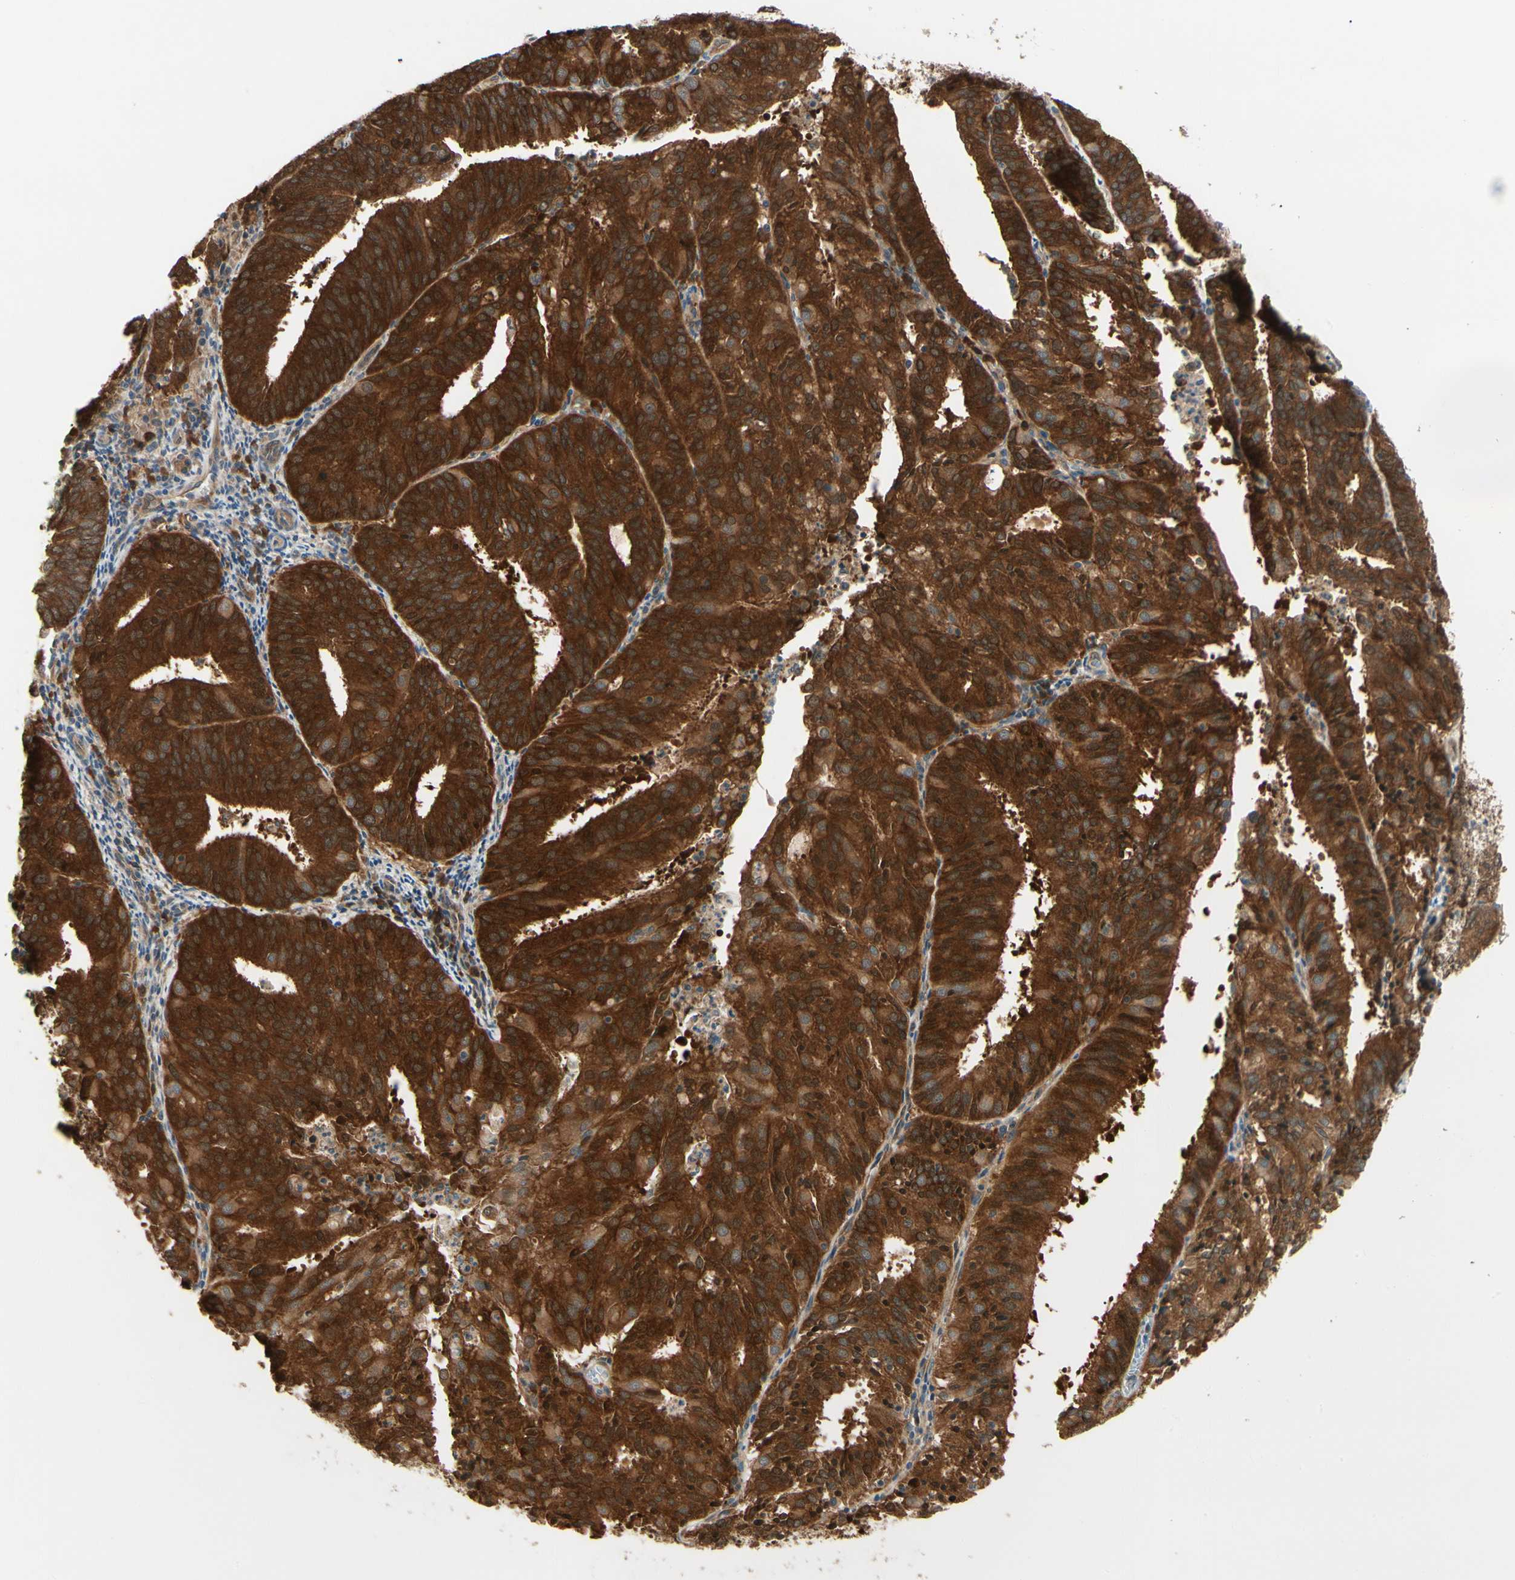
{"staining": {"intensity": "strong", "quantity": ">75%", "location": "cytoplasmic/membranous"}, "tissue": "endometrial cancer", "cell_type": "Tumor cells", "image_type": "cancer", "snomed": [{"axis": "morphology", "description": "Adenocarcinoma, NOS"}, {"axis": "topography", "description": "Uterus"}], "caption": "Strong cytoplasmic/membranous protein staining is identified in about >75% of tumor cells in adenocarcinoma (endometrial).", "gene": "NME1-NME2", "patient": {"sex": "female", "age": 60}}